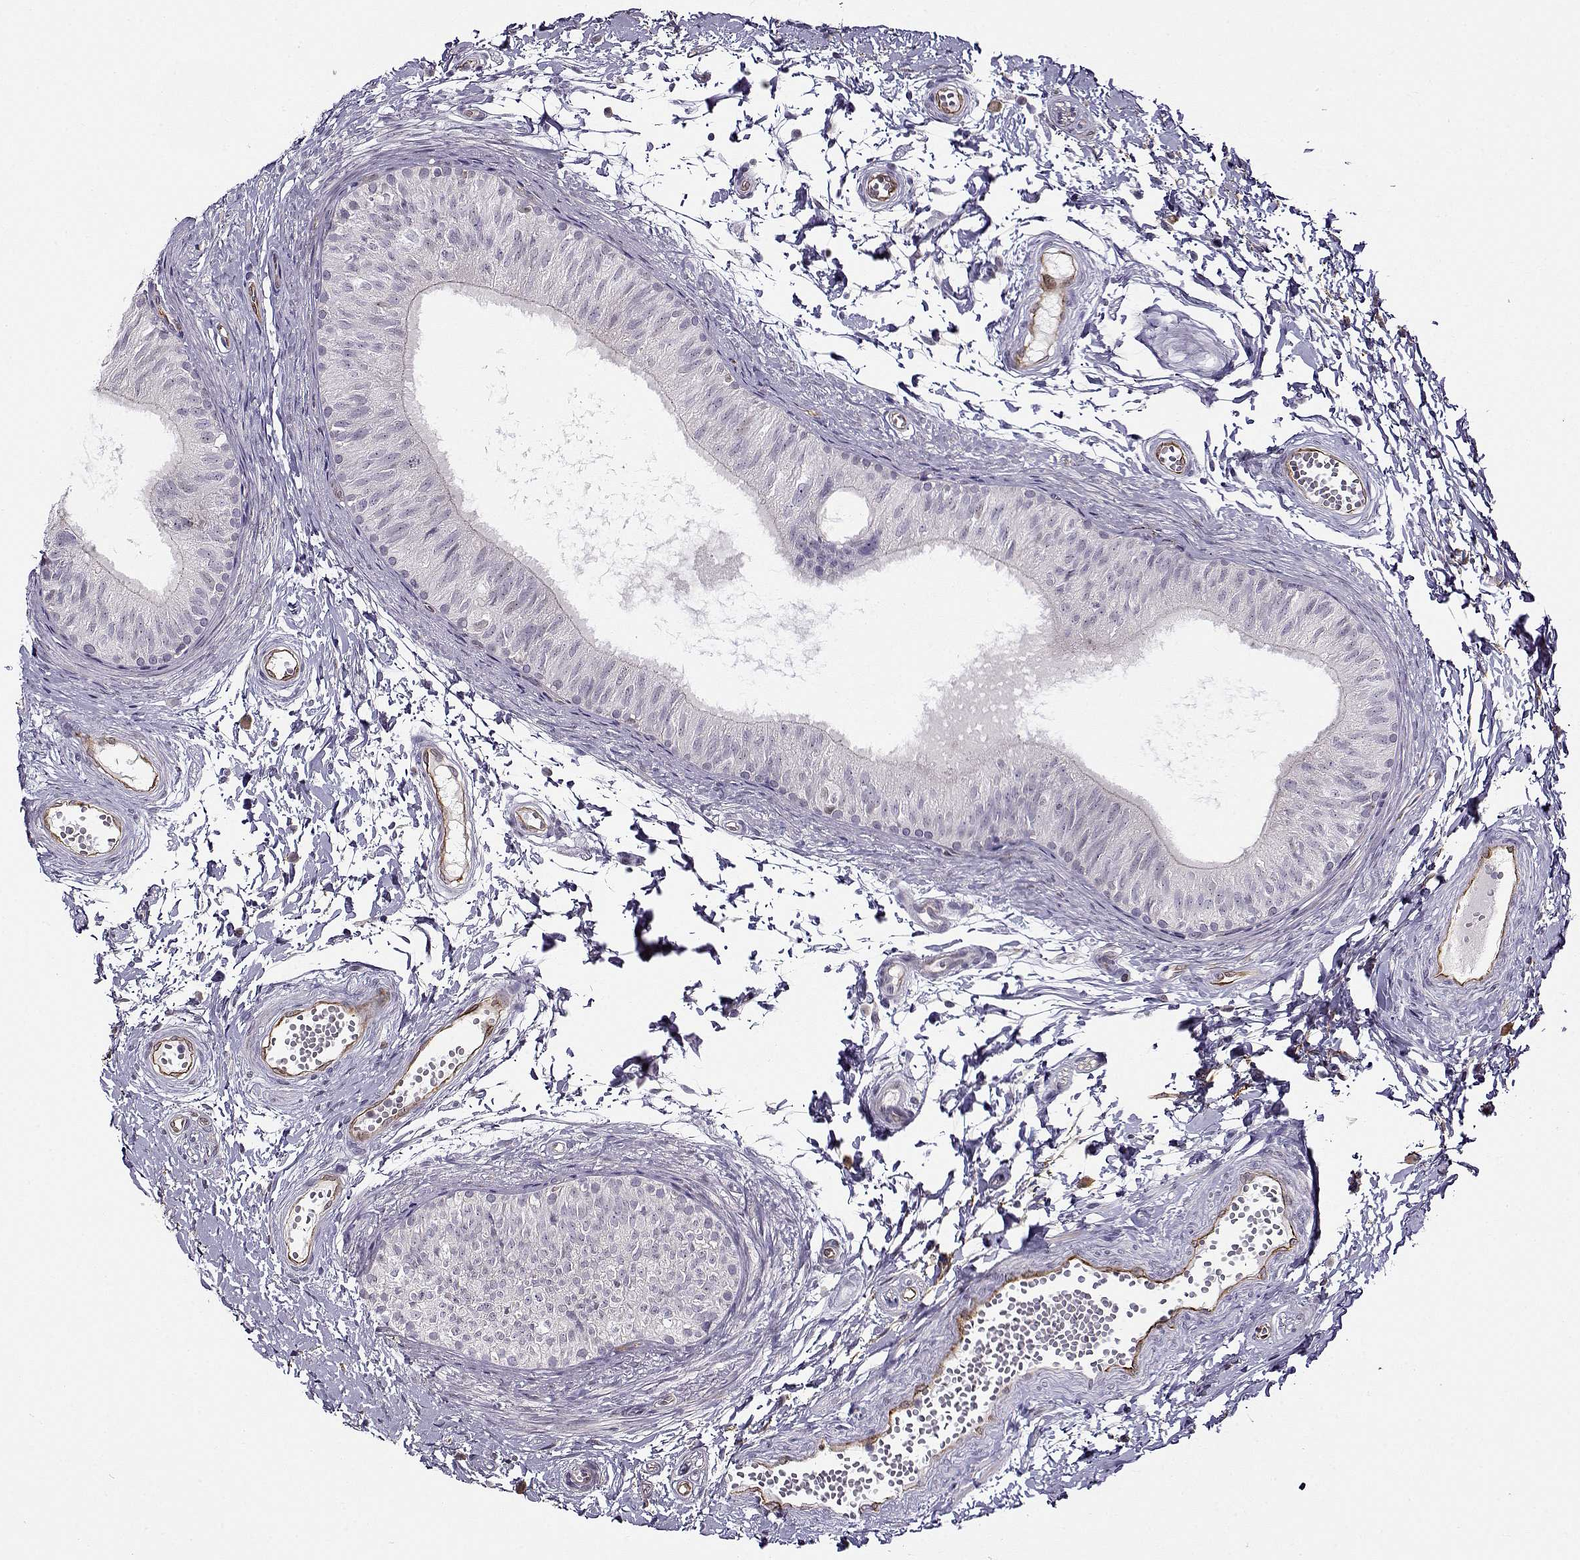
{"staining": {"intensity": "negative", "quantity": "none", "location": "none"}, "tissue": "epididymis", "cell_type": "Glandular cells", "image_type": "normal", "snomed": [{"axis": "morphology", "description": "Normal tissue, NOS"}, {"axis": "topography", "description": "Epididymis"}], "caption": "High magnification brightfield microscopy of unremarkable epididymis stained with DAB (3,3'-diaminobenzidine) (brown) and counterstained with hematoxylin (blue): glandular cells show no significant expression. (DAB (3,3'-diaminobenzidine) immunohistochemistry (IHC), high magnification).", "gene": "BACH1", "patient": {"sex": "male", "age": 22}}